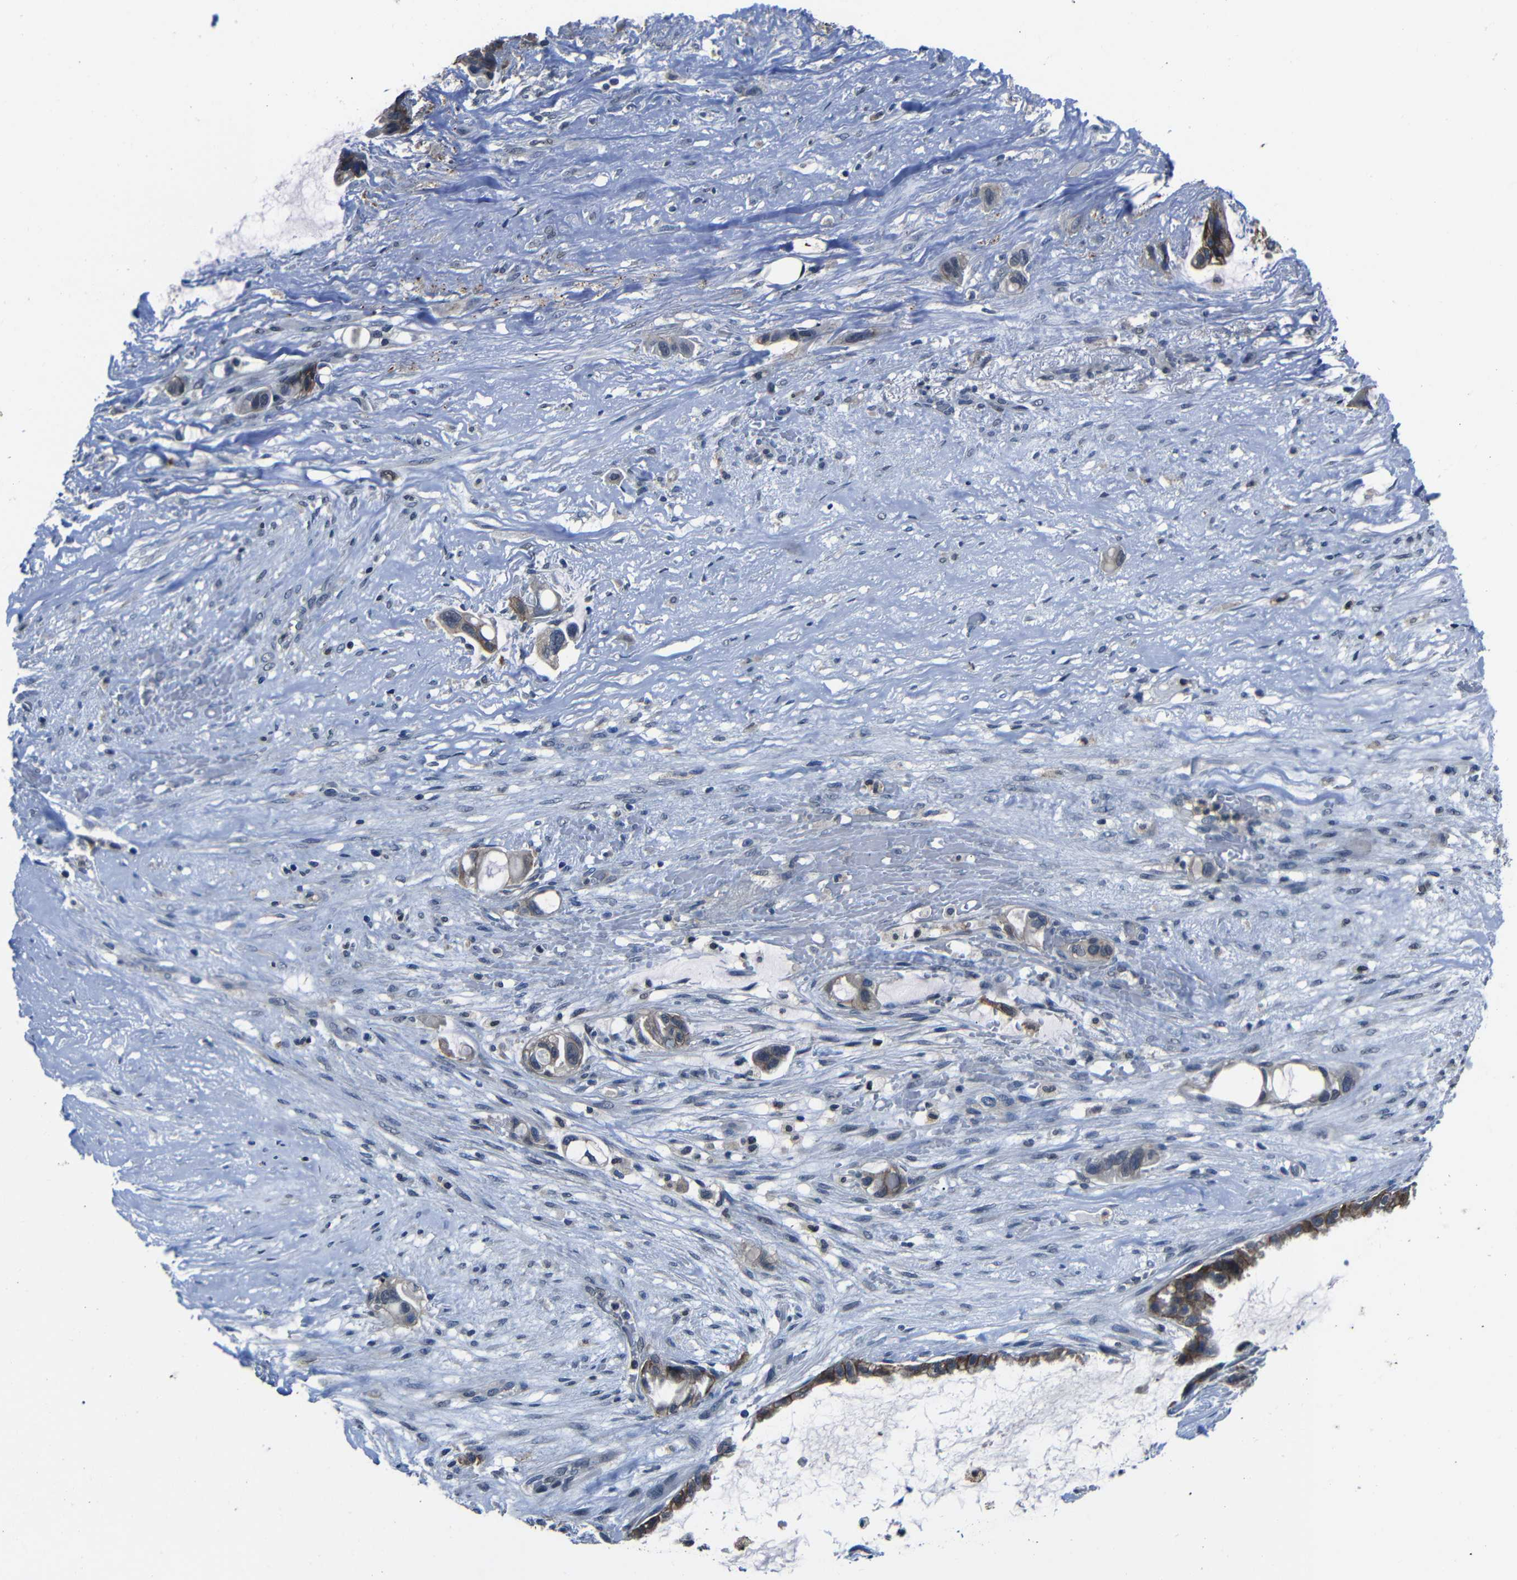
{"staining": {"intensity": "moderate", "quantity": "25%-75%", "location": "cytoplasmic/membranous"}, "tissue": "liver cancer", "cell_type": "Tumor cells", "image_type": "cancer", "snomed": [{"axis": "morphology", "description": "Cholangiocarcinoma"}, {"axis": "topography", "description": "Liver"}], "caption": "Protein analysis of liver cancer tissue displays moderate cytoplasmic/membranous expression in approximately 25%-75% of tumor cells. (Stains: DAB in brown, nuclei in blue, Microscopy: brightfield microscopy at high magnification).", "gene": "SEMA4B", "patient": {"sex": "female", "age": 65}}